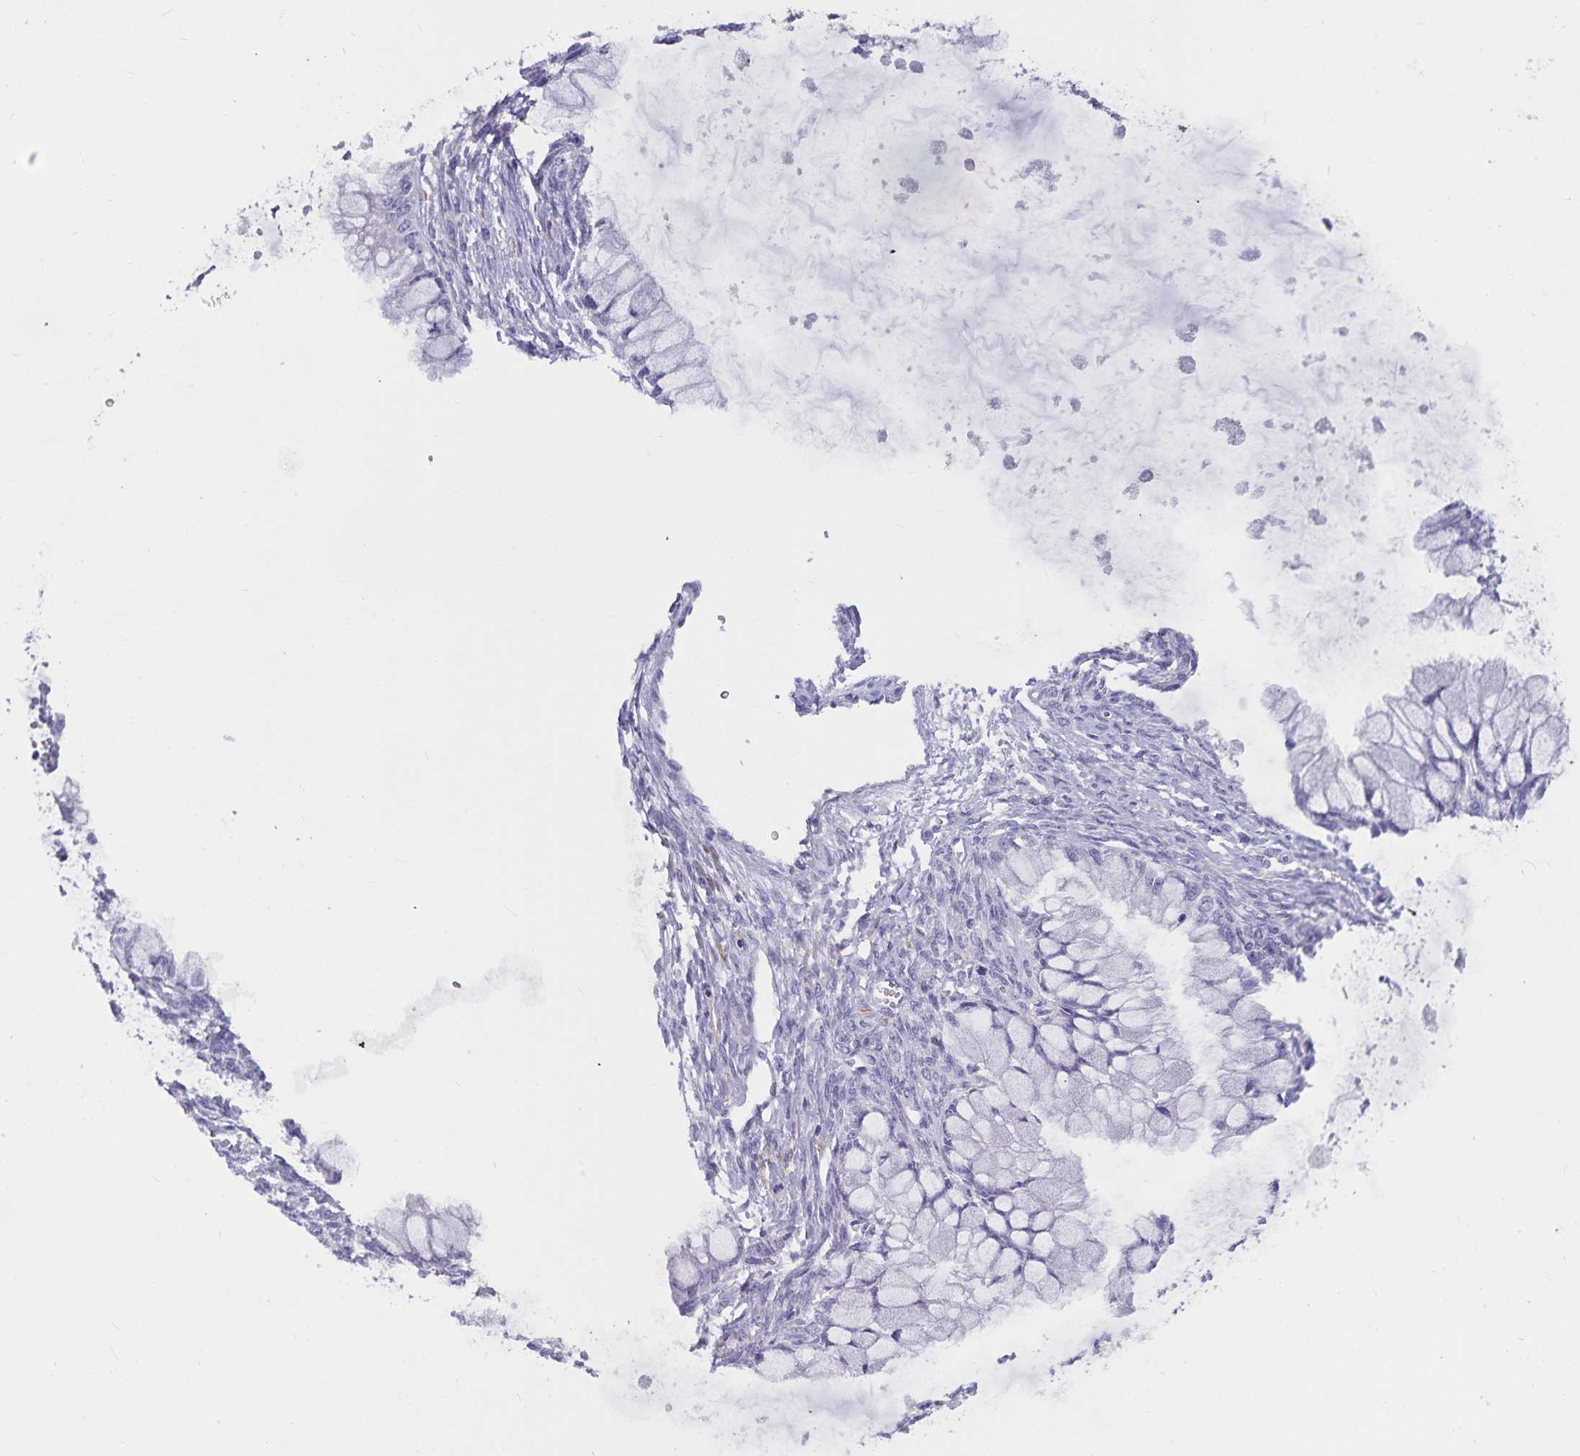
{"staining": {"intensity": "negative", "quantity": "none", "location": "none"}, "tissue": "ovarian cancer", "cell_type": "Tumor cells", "image_type": "cancer", "snomed": [{"axis": "morphology", "description": "Cystadenocarcinoma, mucinous, NOS"}, {"axis": "topography", "description": "Ovary"}], "caption": "A micrograph of human mucinous cystadenocarcinoma (ovarian) is negative for staining in tumor cells.", "gene": "PLAC1", "patient": {"sex": "female", "age": 34}}